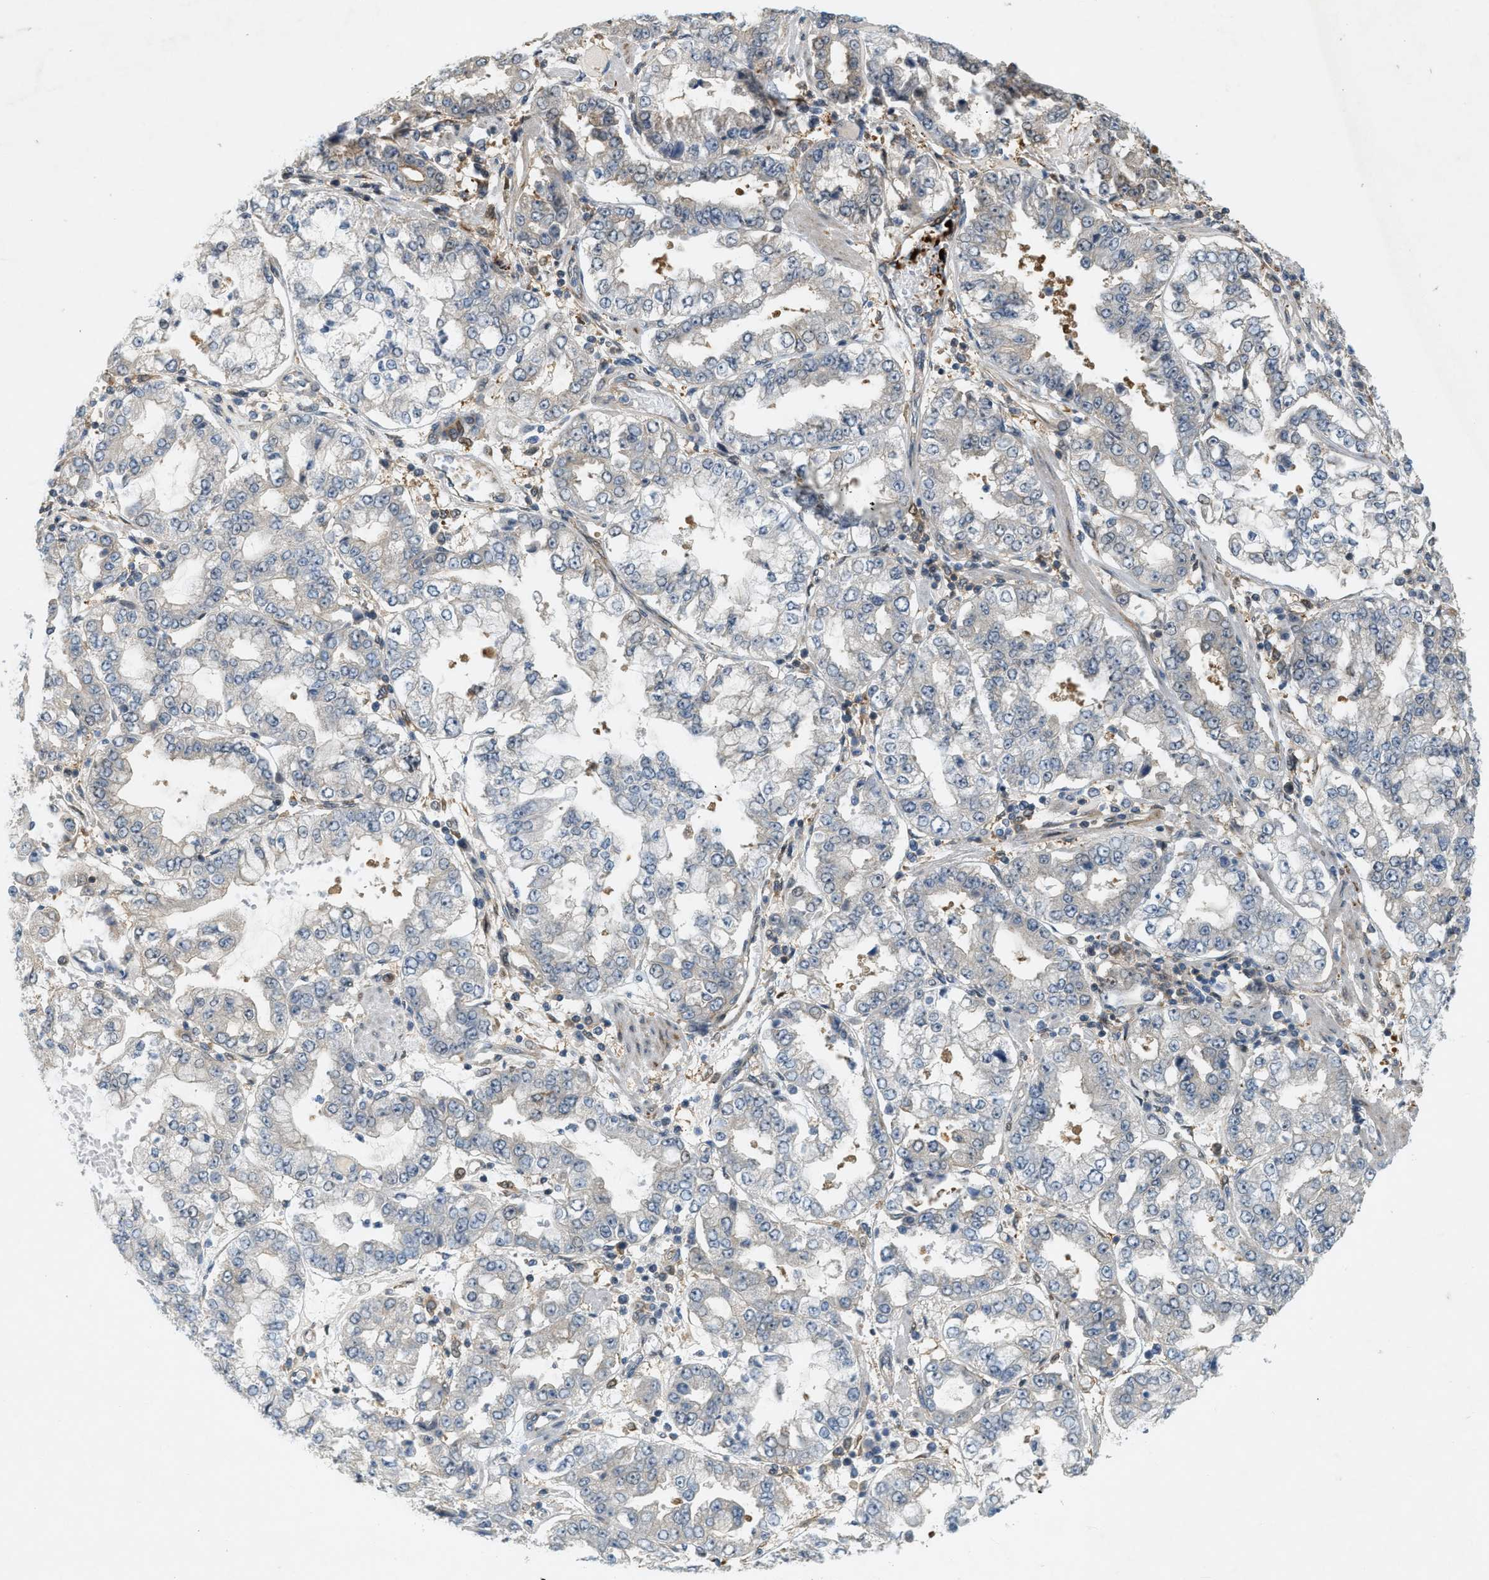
{"staining": {"intensity": "negative", "quantity": "none", "location": "none"}, "tissue": "stomach cancer", "cell_type": "Tumor cells", "image_type": "cancer", "snomed": [{"axis": "morphology", "description": "Adenocarcinoma, NOS"}, {"axis": "topography", "description": "Stomach"}], "caption": "The image displays no staining of tumor cells in adenocarcinoma (stomach). (Brightfield microscopy of DAB (3,3'-diaminobenzidine) immunohistochemistry at high magnification).", "gene": "PDCL3", "patient": {"sex": "male", "age": 76}}